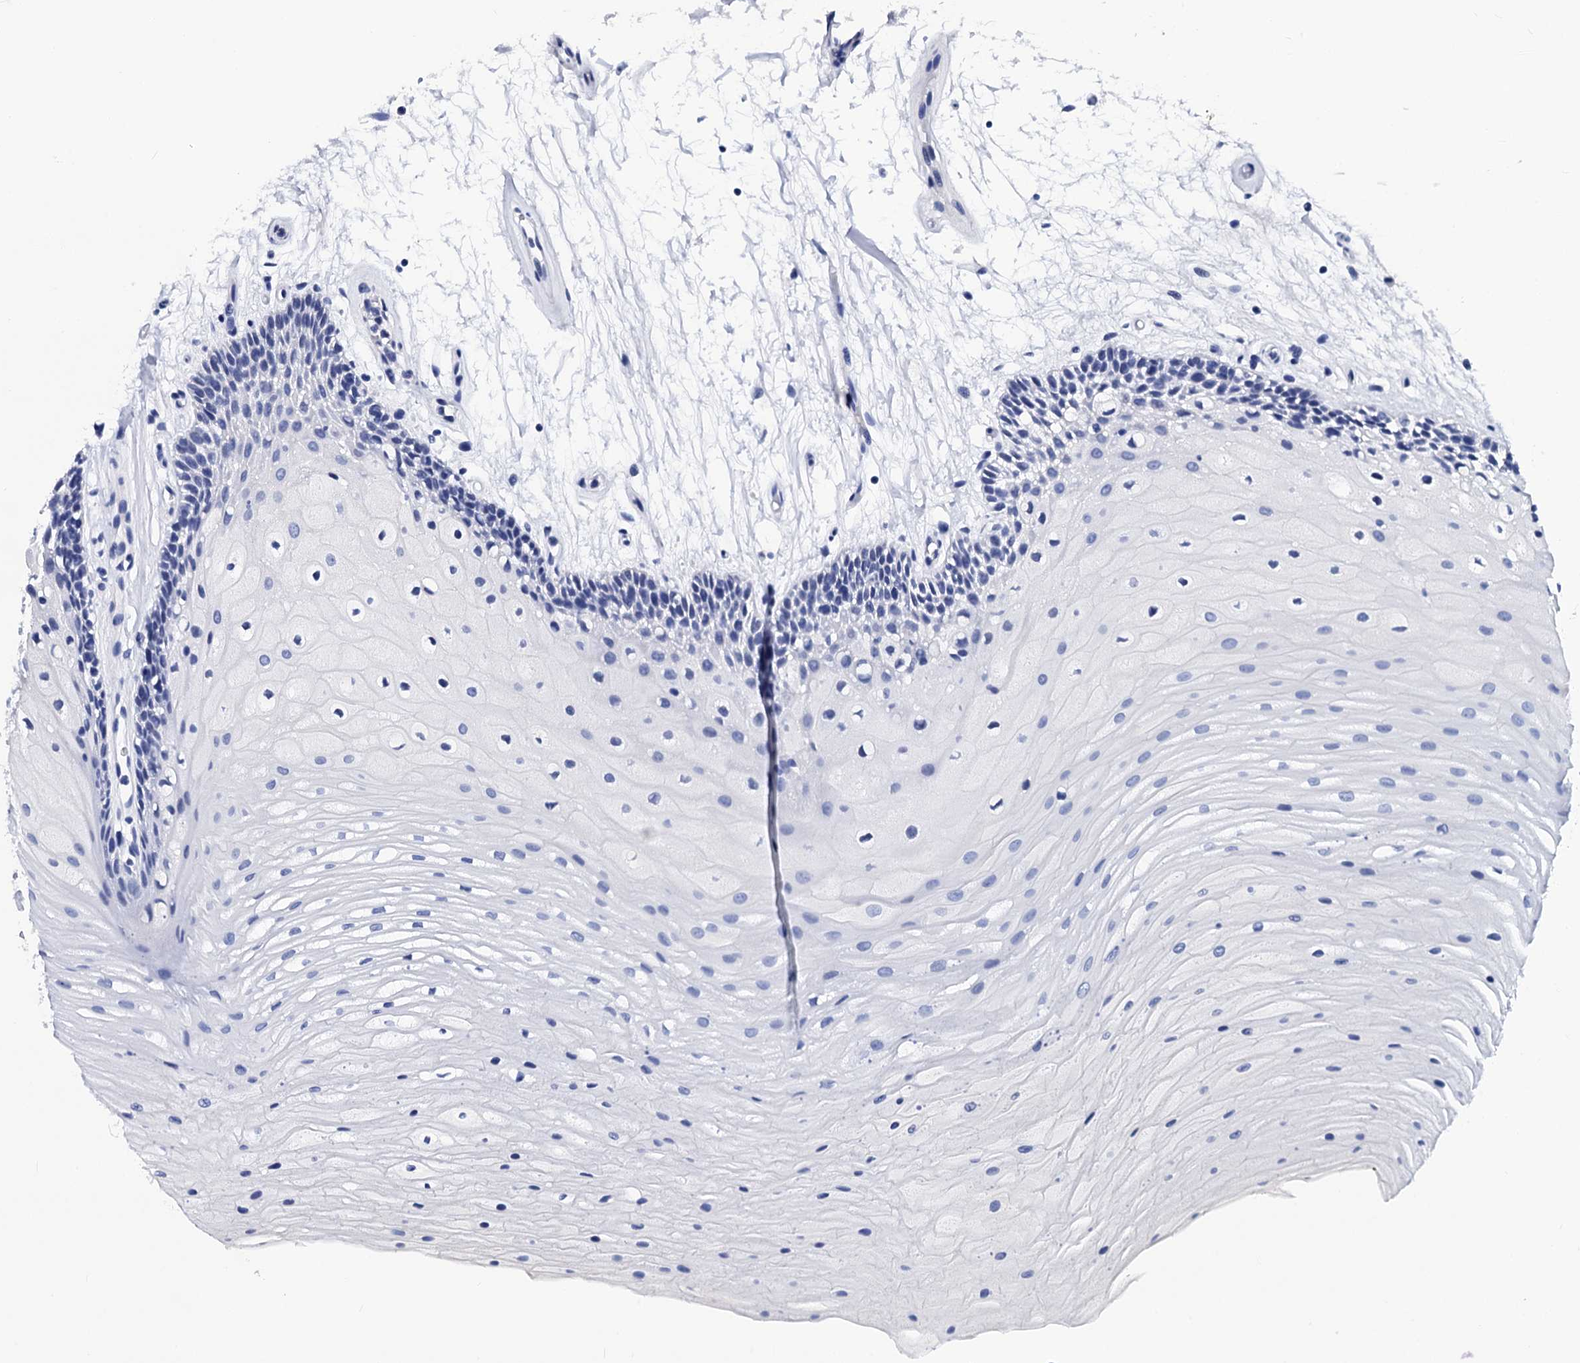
{"staining": {"intensity": "negative", "quantity": "none", "location": "none"}, "tissue": "oral mucosa", "cell_type": "Squamous epithelial cells", "image_type": "normal", "snomed": [{"axis": "morphology", "description": "Normal tissue, NOS"}, {"axis": "topography", "description": "Oral tissue"}], "caption": "A photomicrograph of oral mucosa stained for a protein displays no brown staining in squamous epithelial cells. (Brightfield microscopy of DAB (3,3'-diaminobenzidine) immunohistochemistry (IHC) at high magnification).", "gene": "LRRC30", "patient": {"sex": "female", "age": 80}}